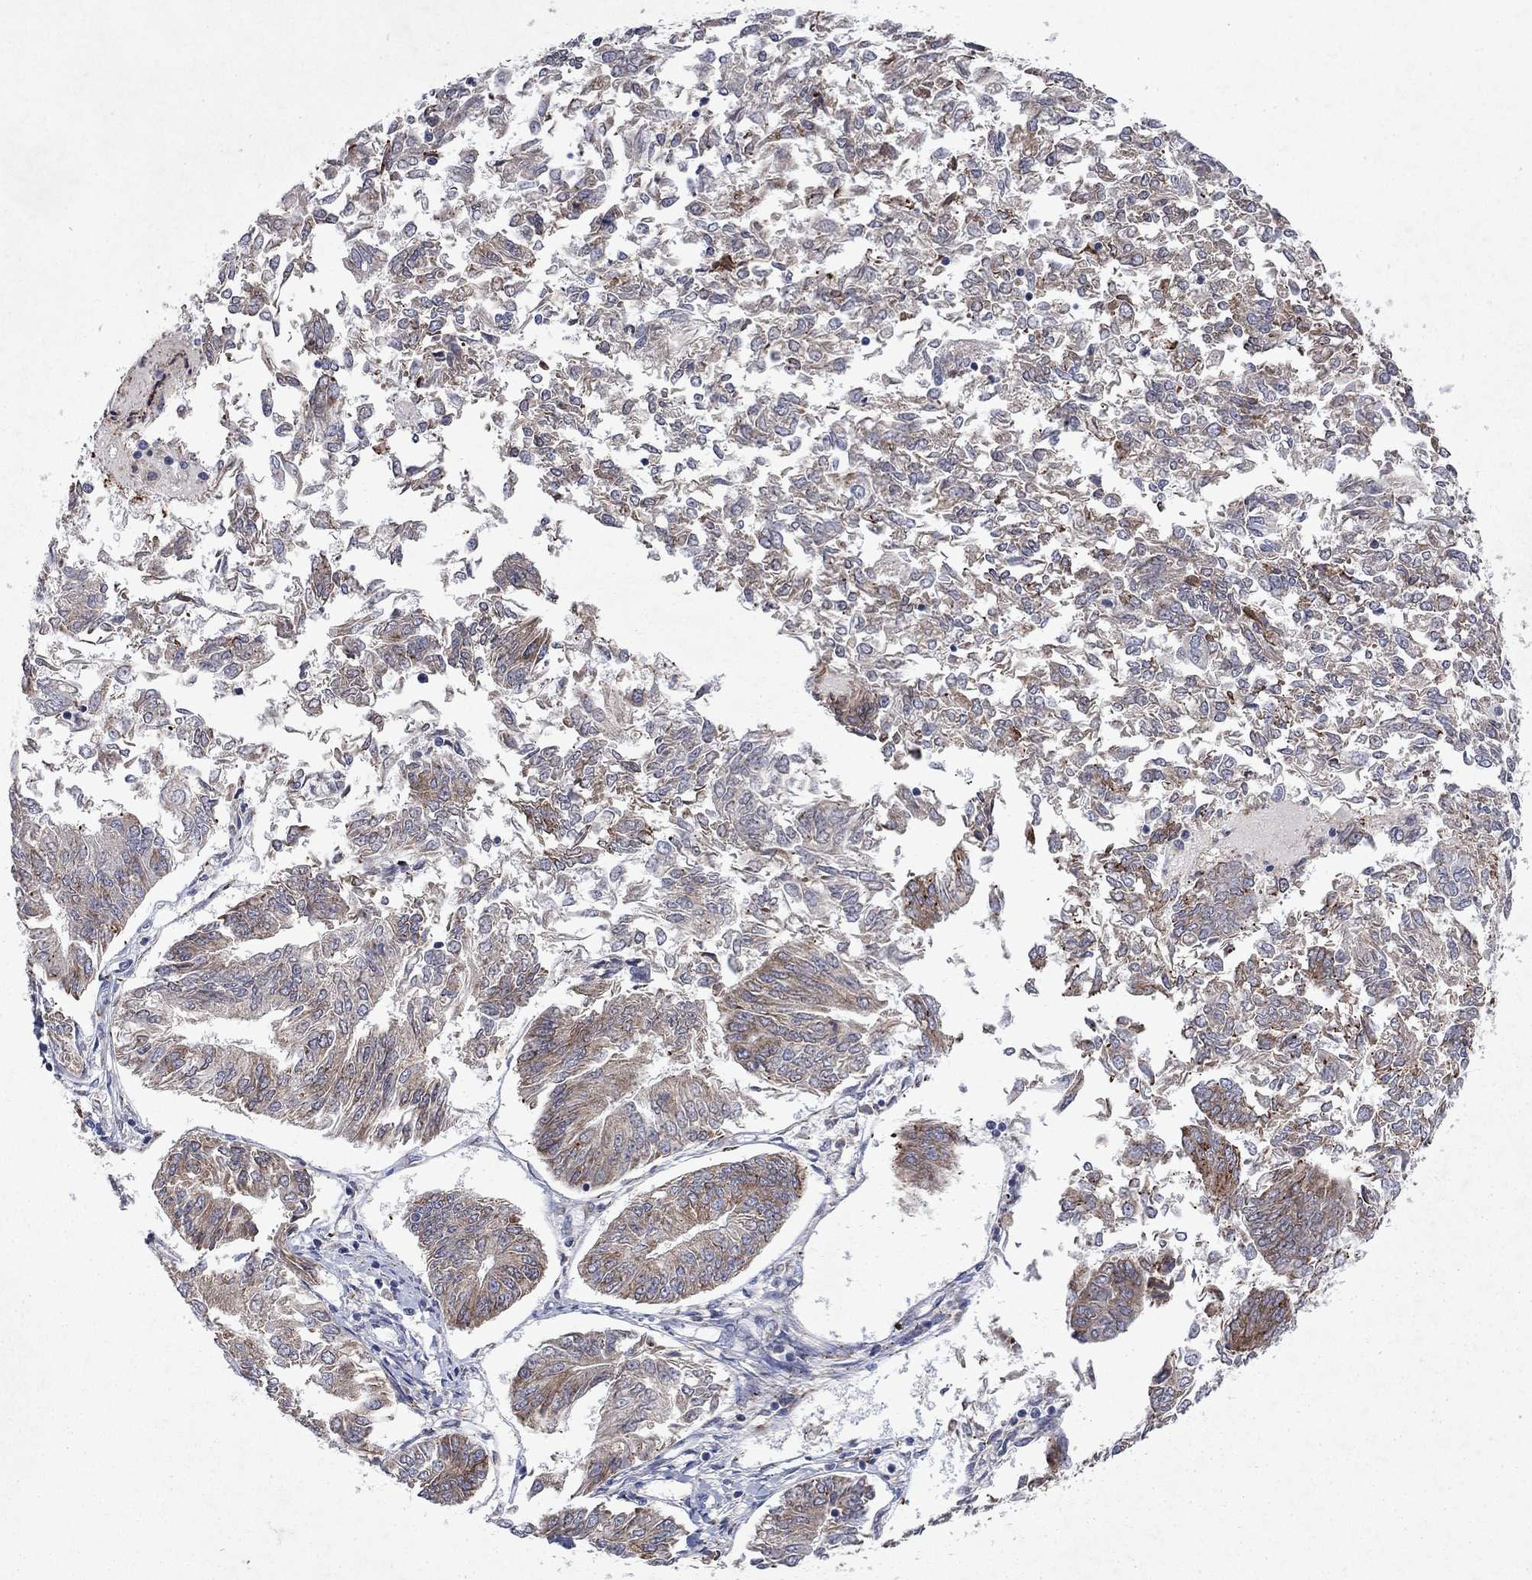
{"staining": {"intensity": "weak", "quantity": ">75%", "location": "cytoplasmic/membranous"}, "tissue": "endometrial cancer", "cell_type": "Tumor cells", "image_type": "cancer", "snomed": [{"axis": "morphology", "description": "Adenocarcinoma, NOS"}, {"axis": "topography", "description": "Endometrium"}], "caption": "Brown immunohistochemical staining in adenocarcinoma (endometrial) exhibits weak cytoplasmic/membranous positivity in about >75% of tumor cells.", "gene": "TMEM97", "patient": {"sex": "female", "age": 58}}